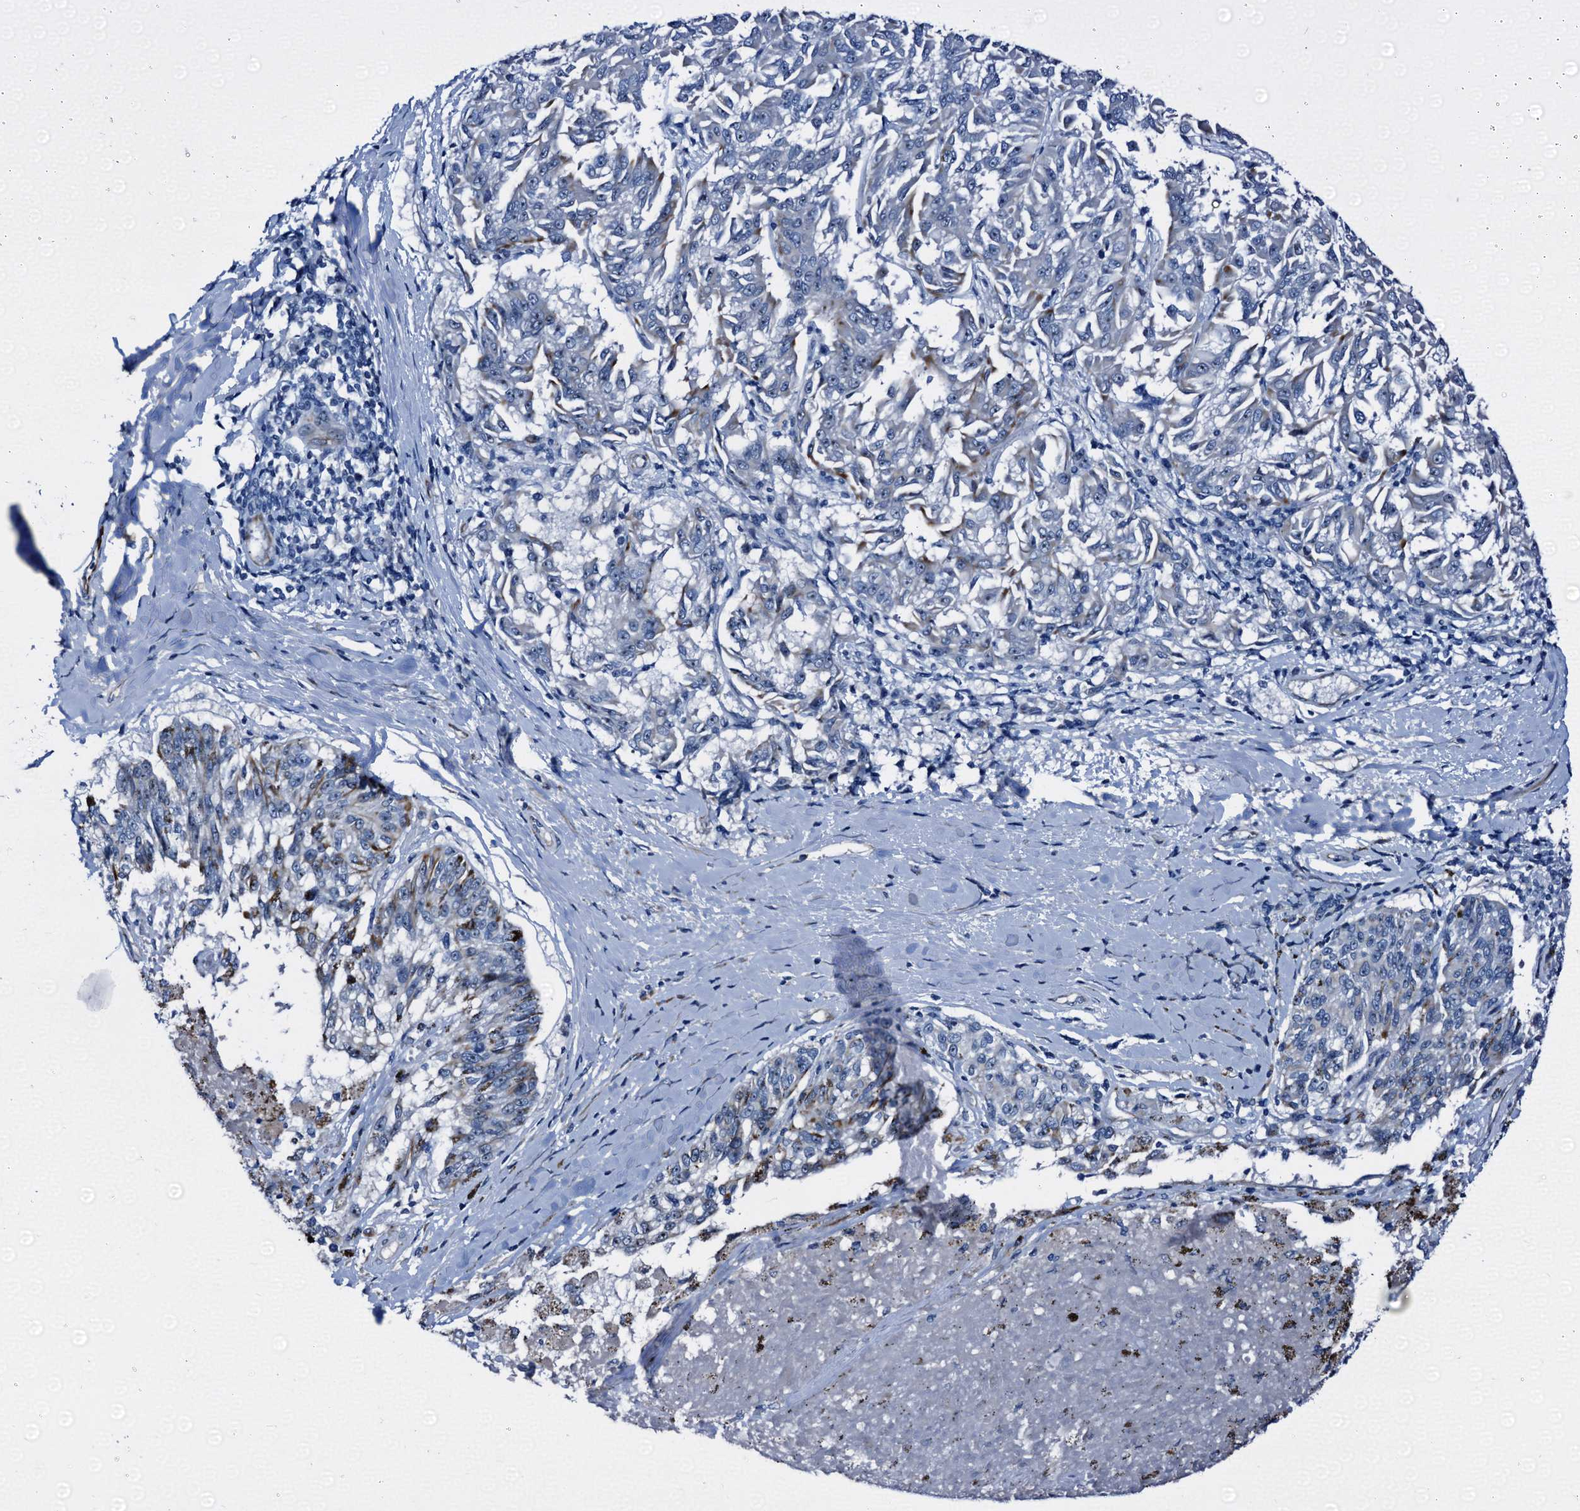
{"staining": {"intensity": "negative", "quantity": "none", "location": "none"}, "tissue": "melanoma", "cell_type": "Tumor cells", "image_type": "cancer", "snomed": [{"axis": "morphology", "description": "Malignant melanoma, NOS"}, {"axis": "topography", "description": "Skin"}], "caption": "Immunohistochemistry image of neoplastic tissue: melanoma stained with DAB reveals no significant protein staining in tumor cells.", "gene": "EMG1", "patient": {"sex": "female", "age": 72}}